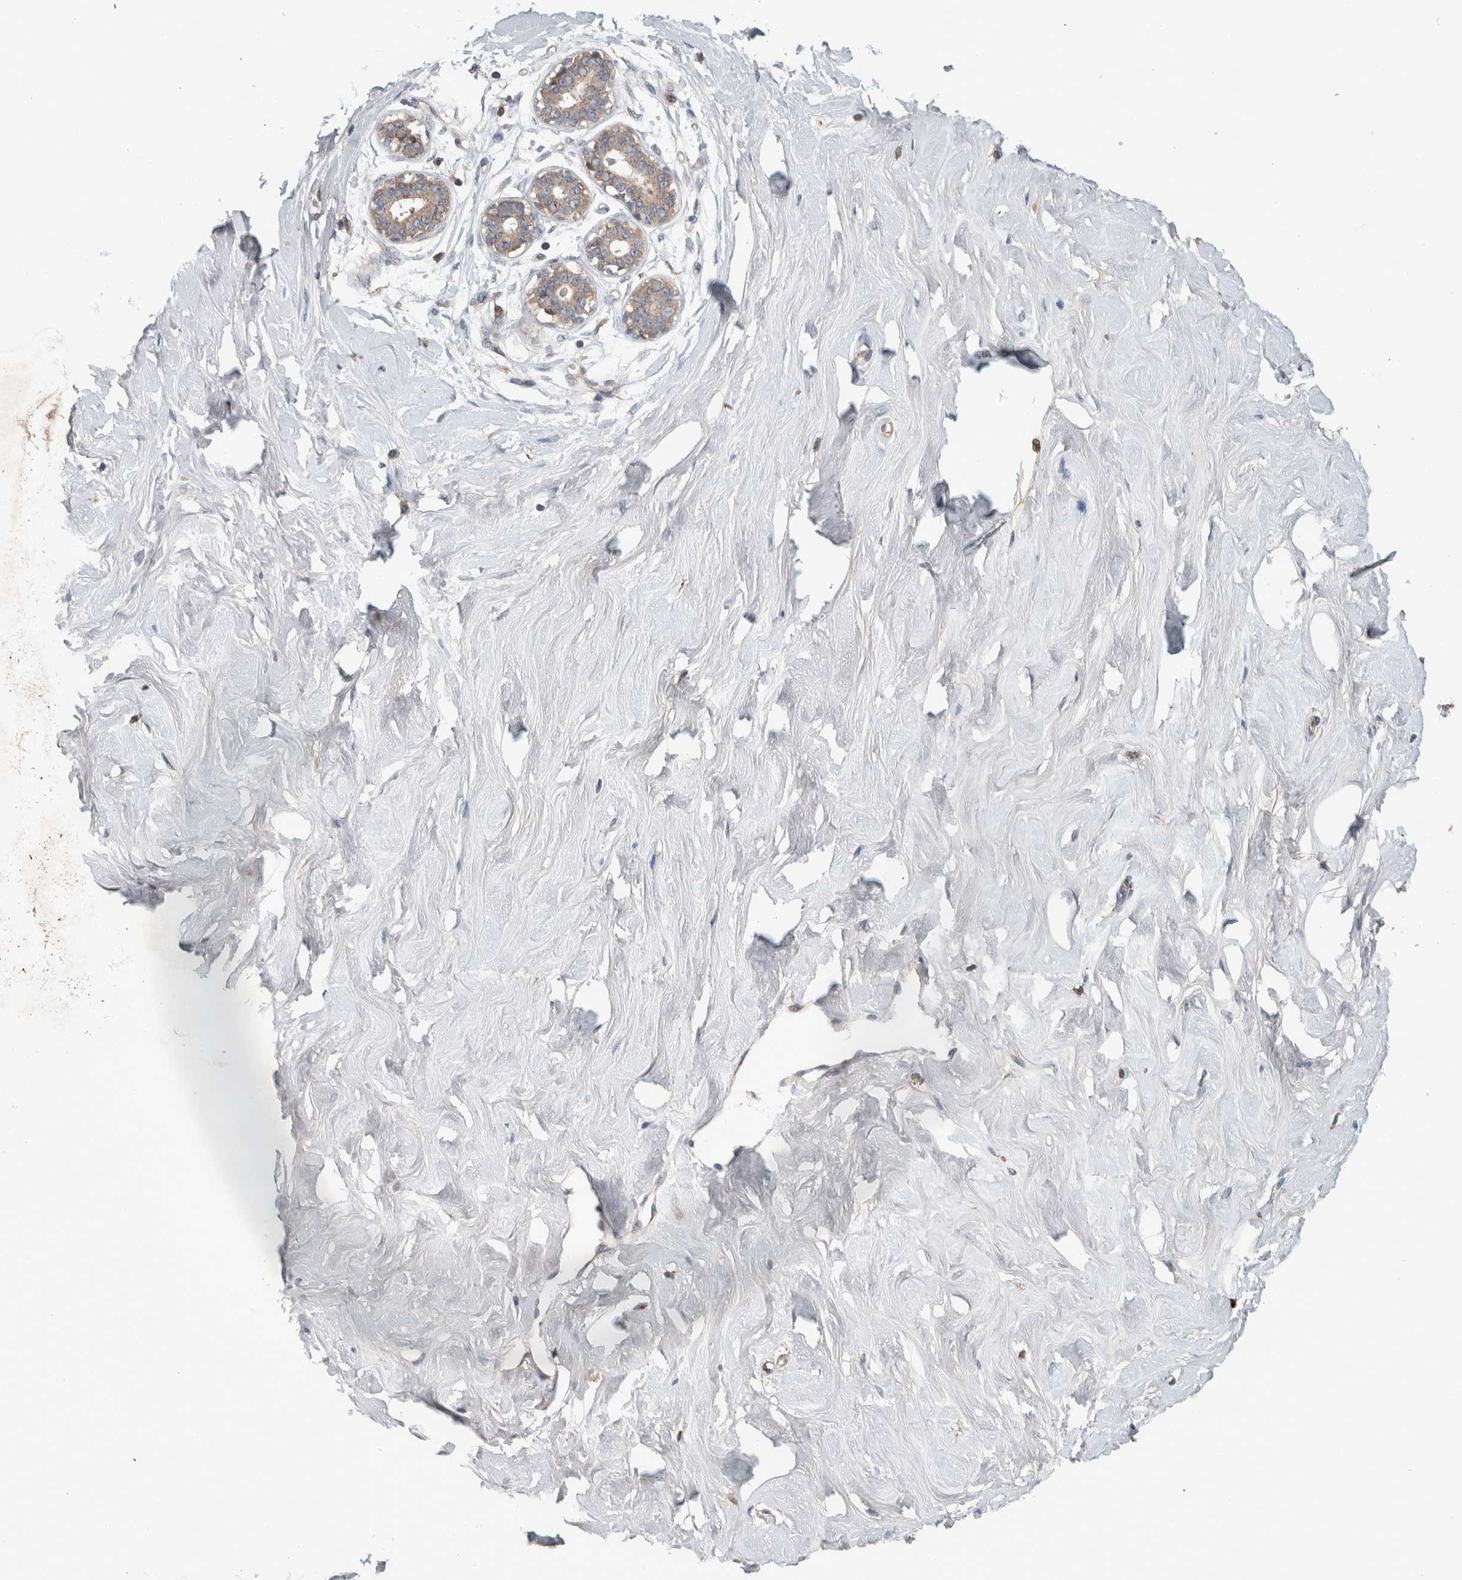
{"staining": {"intensity": "negative", "quantity": "none", "location": "none"}, "tissue": "breast", "cell_type": "Adipocytes", "image_type": "normal", "snomed": [{"axis": "morphology", "description": "Normal tissue, NOS"}, {"axis": "topography", "description": "Breast"}], "caption": "Human breast stained for a protein using IHC shows no staining in adipocytes.", "gene": "TARBP1", "patient": {"sex": "female", "age": 23}}